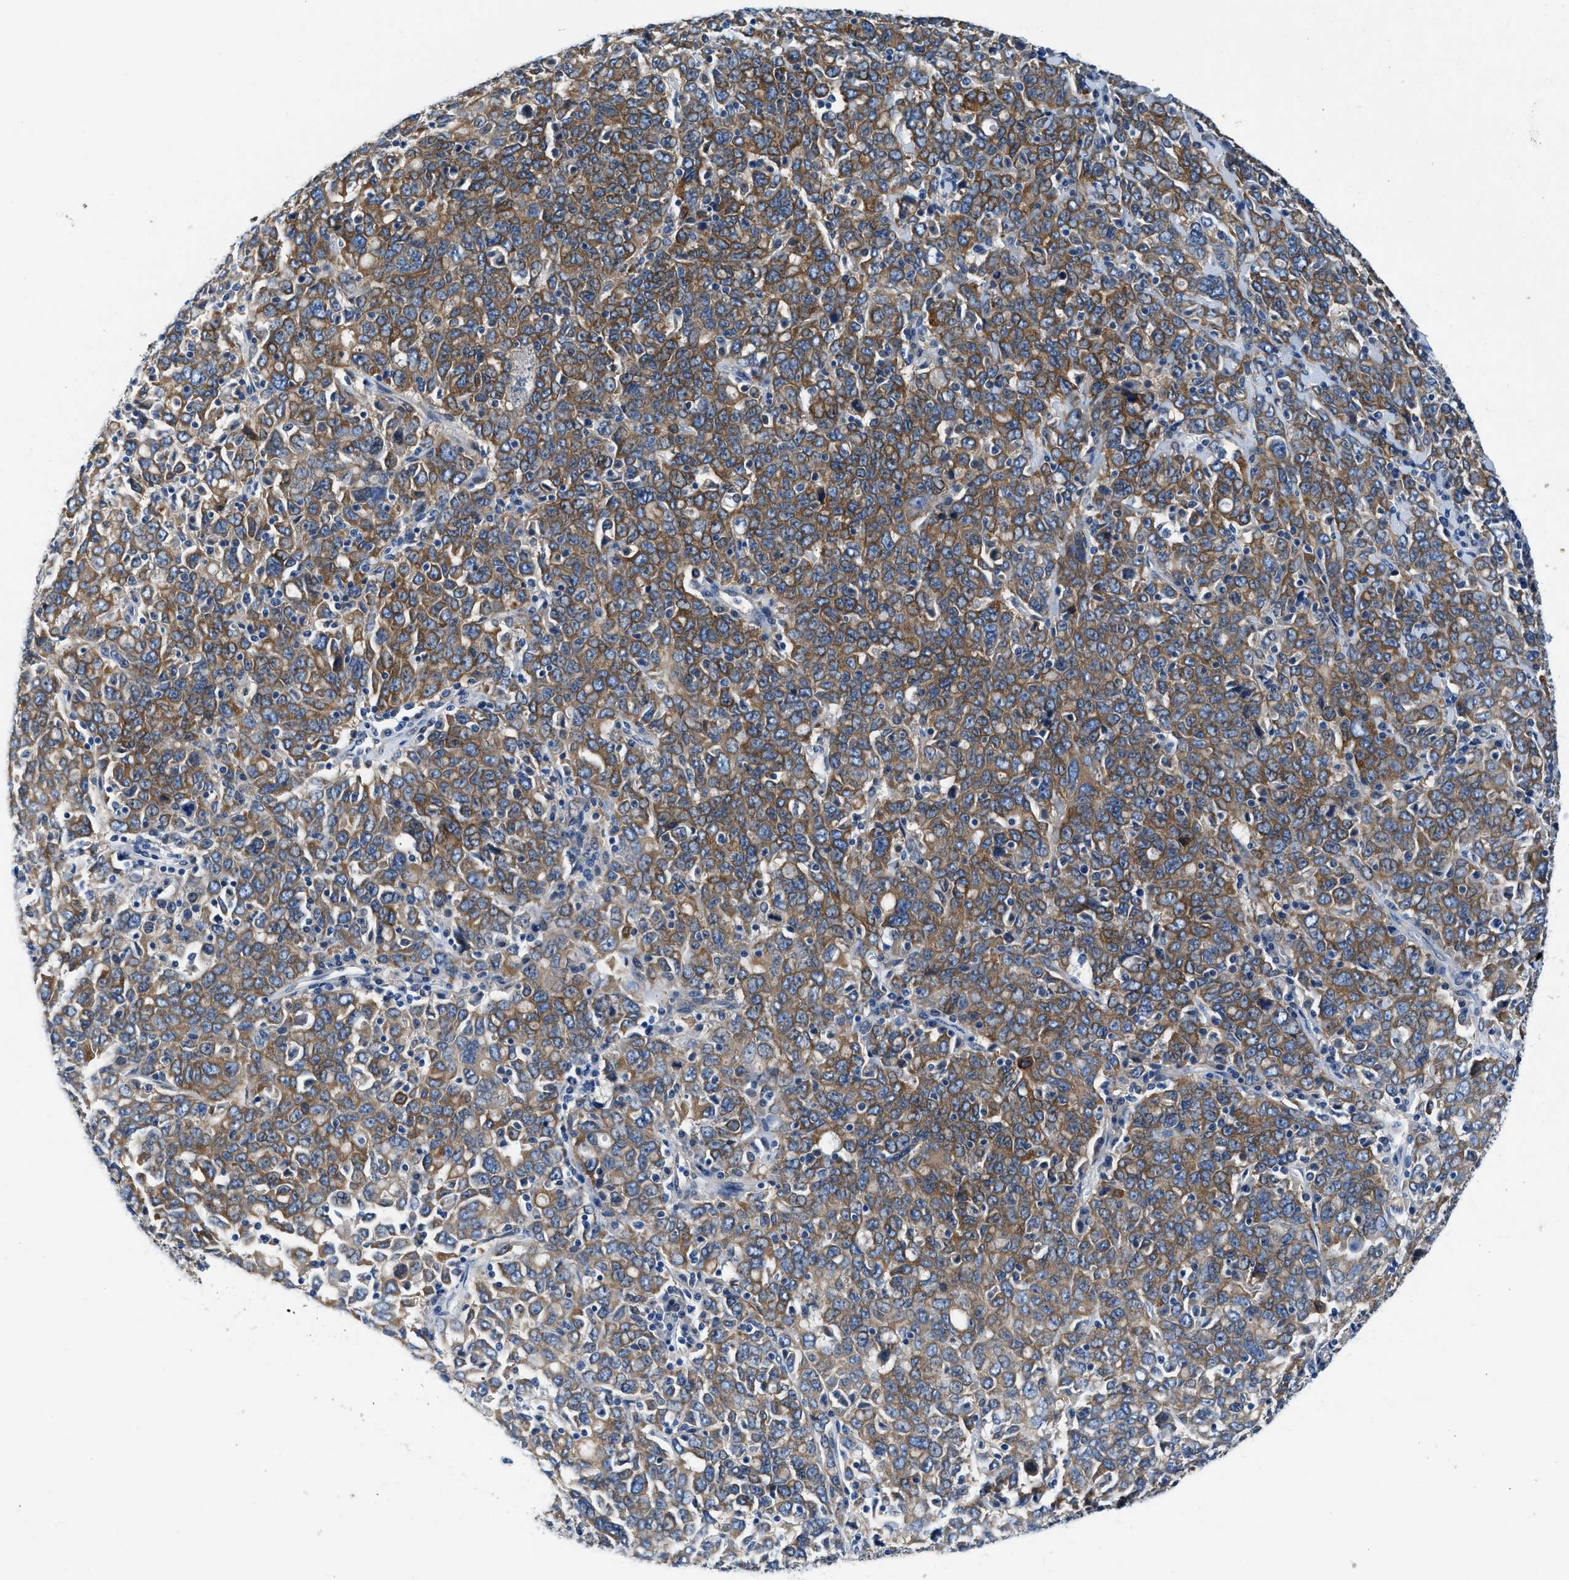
{"staining": {"intensity": "moderate", "quantity": ">75%", "location": "cytoplasmic/membranous"}, "tissue": "ovarian cancer", "cell_type": "Tumor cells", "image_type": "cancer", "snomed": [{"axis": "morphology", "description": "Carcinoma, endometroid"}, {"axis": "topography", "description": "Ovary"}], "caption": "Immunohistochemical staining of ovarian cancer exhibits moderate cytoplasmic/membranous protein expression in about >75% of tumor cells.", "gene": "COPS2", "patient": {"sex": "female", "age": 62}}